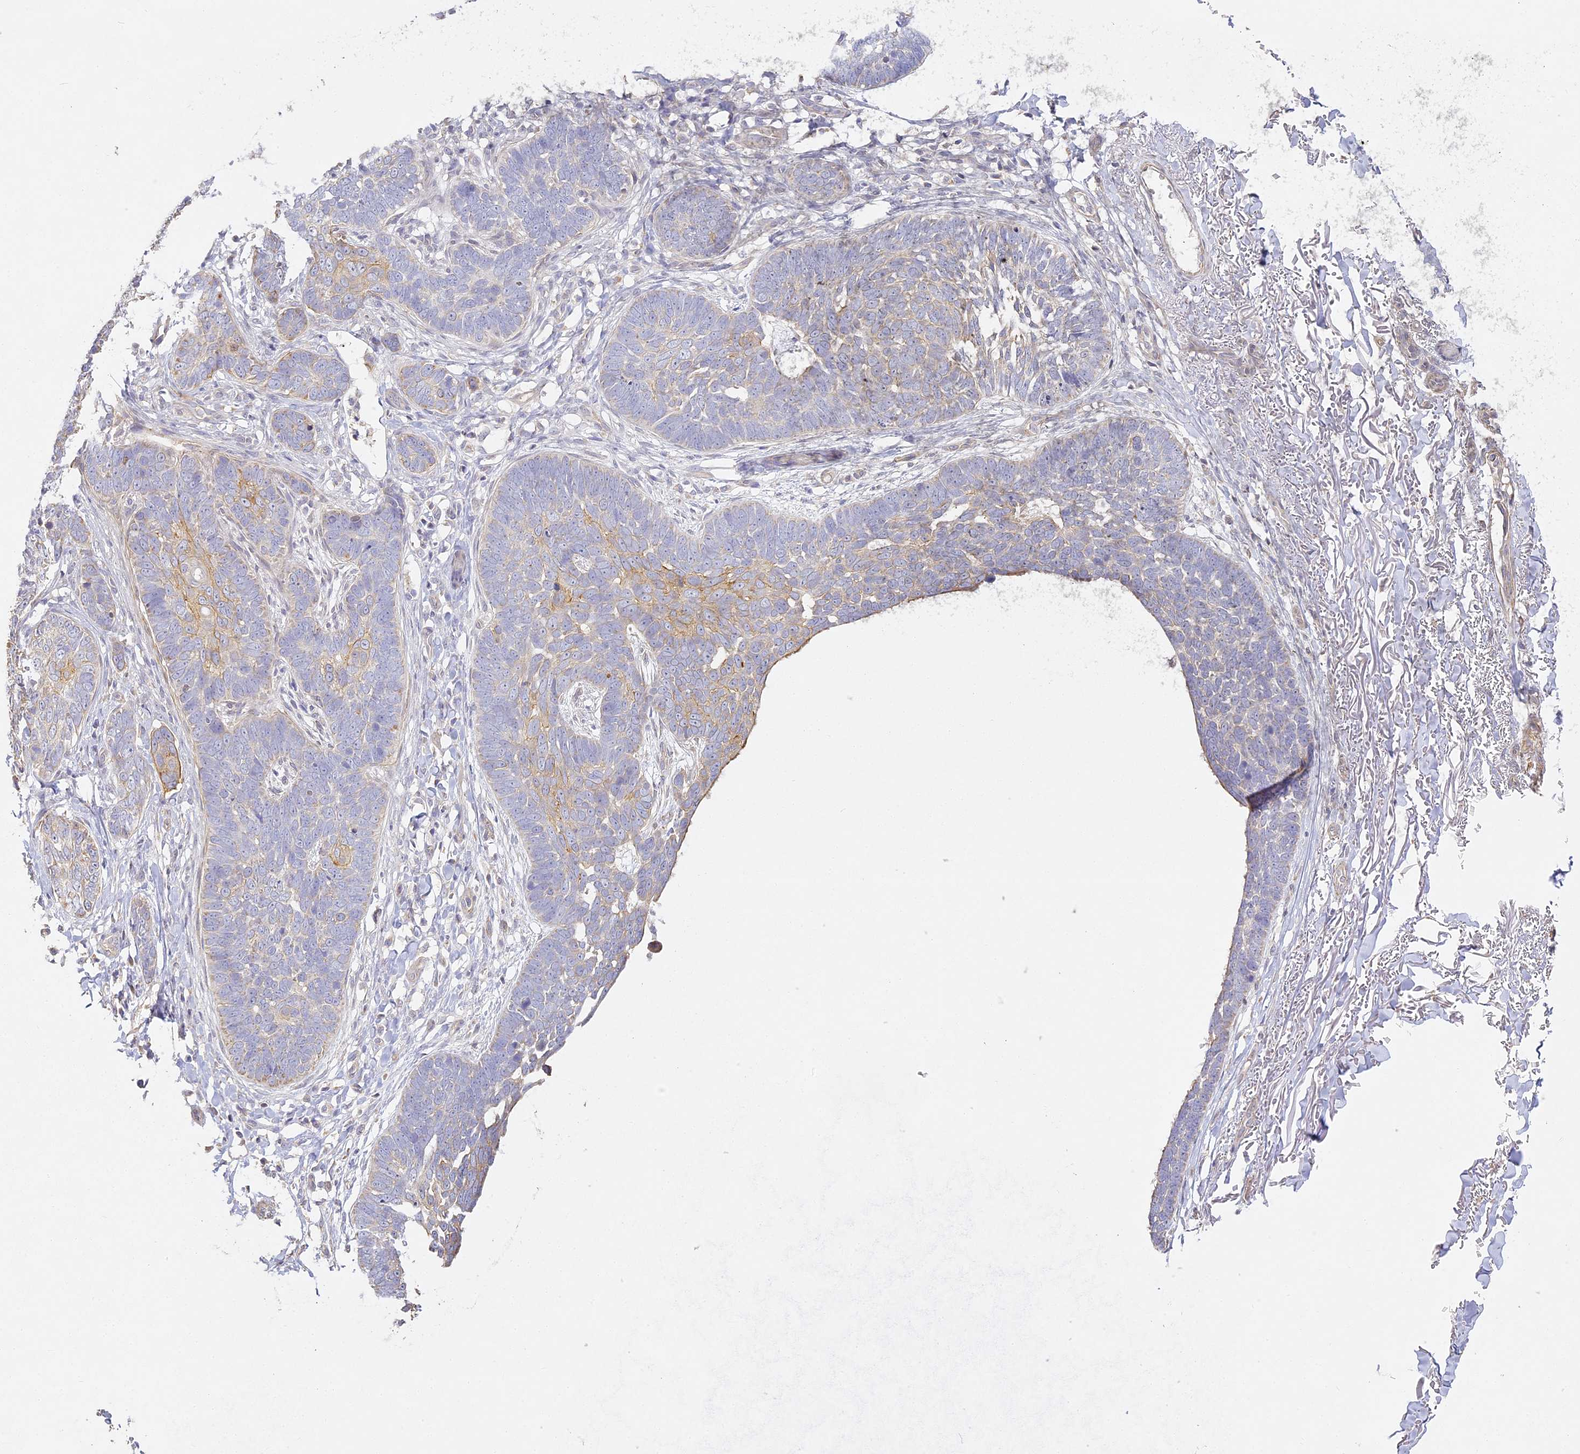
{"staining": {"intensity": "moderate", "quantity": "<25%", "location": "cytoplasmic/membranous"}, "tissue": "skin cancer", "cell_type": "Tumor cells", "image_type": "cancer", "snomed": [{"axis": "morphology", "description": "Normal tissue, NOS"}, {"axis": "morphology", "description": "Basal cell carcinoma"}, {"axis": "topography", "description": "Skin"}], "caption": "The immunohistochemical stain shows moderate cytoplasmic/membranous positivity in tumor cells of skin cancer (basal cell carcinoma) tissue.", "gene": "MED28", "patient": {"sex": "male", "age": 77}}